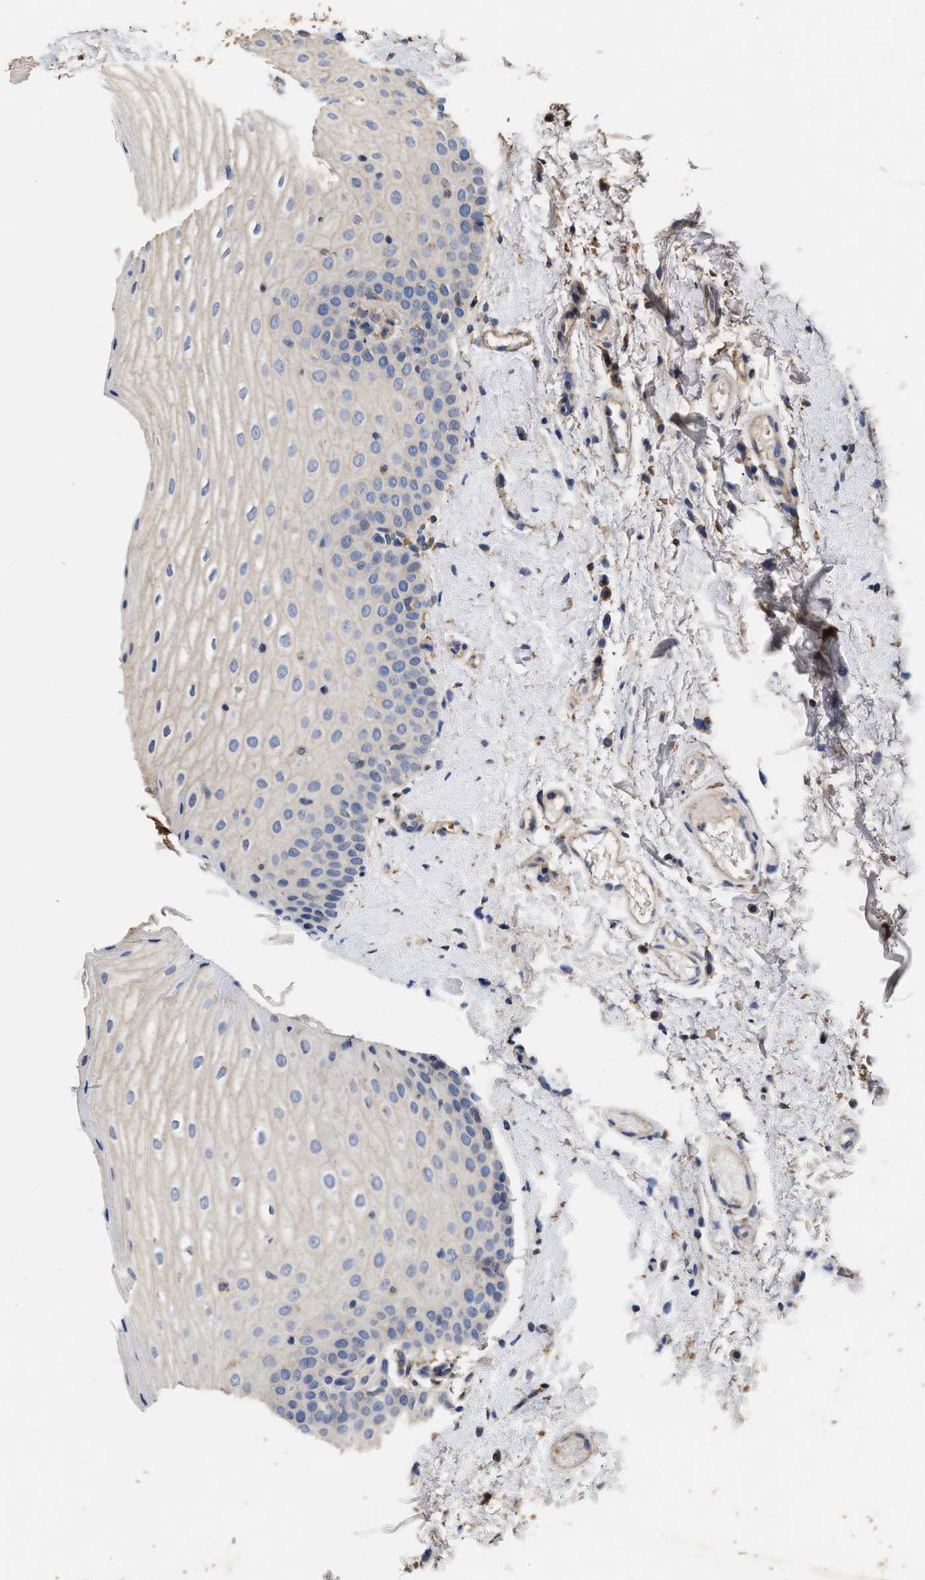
{"staining": {"intensity": "weak", "quantity": "<25%", "location": "cytoplasmic/membranous"}, "tissue": "oral mucosa", "cell_type": "Squamous epithelial cells", "image_type": "normal", "snomed": [{"axis": "morphology", "description": "Normal tissue, NOS"}, {"axis": "topography", "description": "Skin"}, {"axis": "topography", "description": "Oral tissue"}], "caption": "The histopathology image demonstrates no significant expression in squamous epithelial cells of oral mucosa.", "gene": "KLB", "patient": {"sex": "male", "age": 84}}